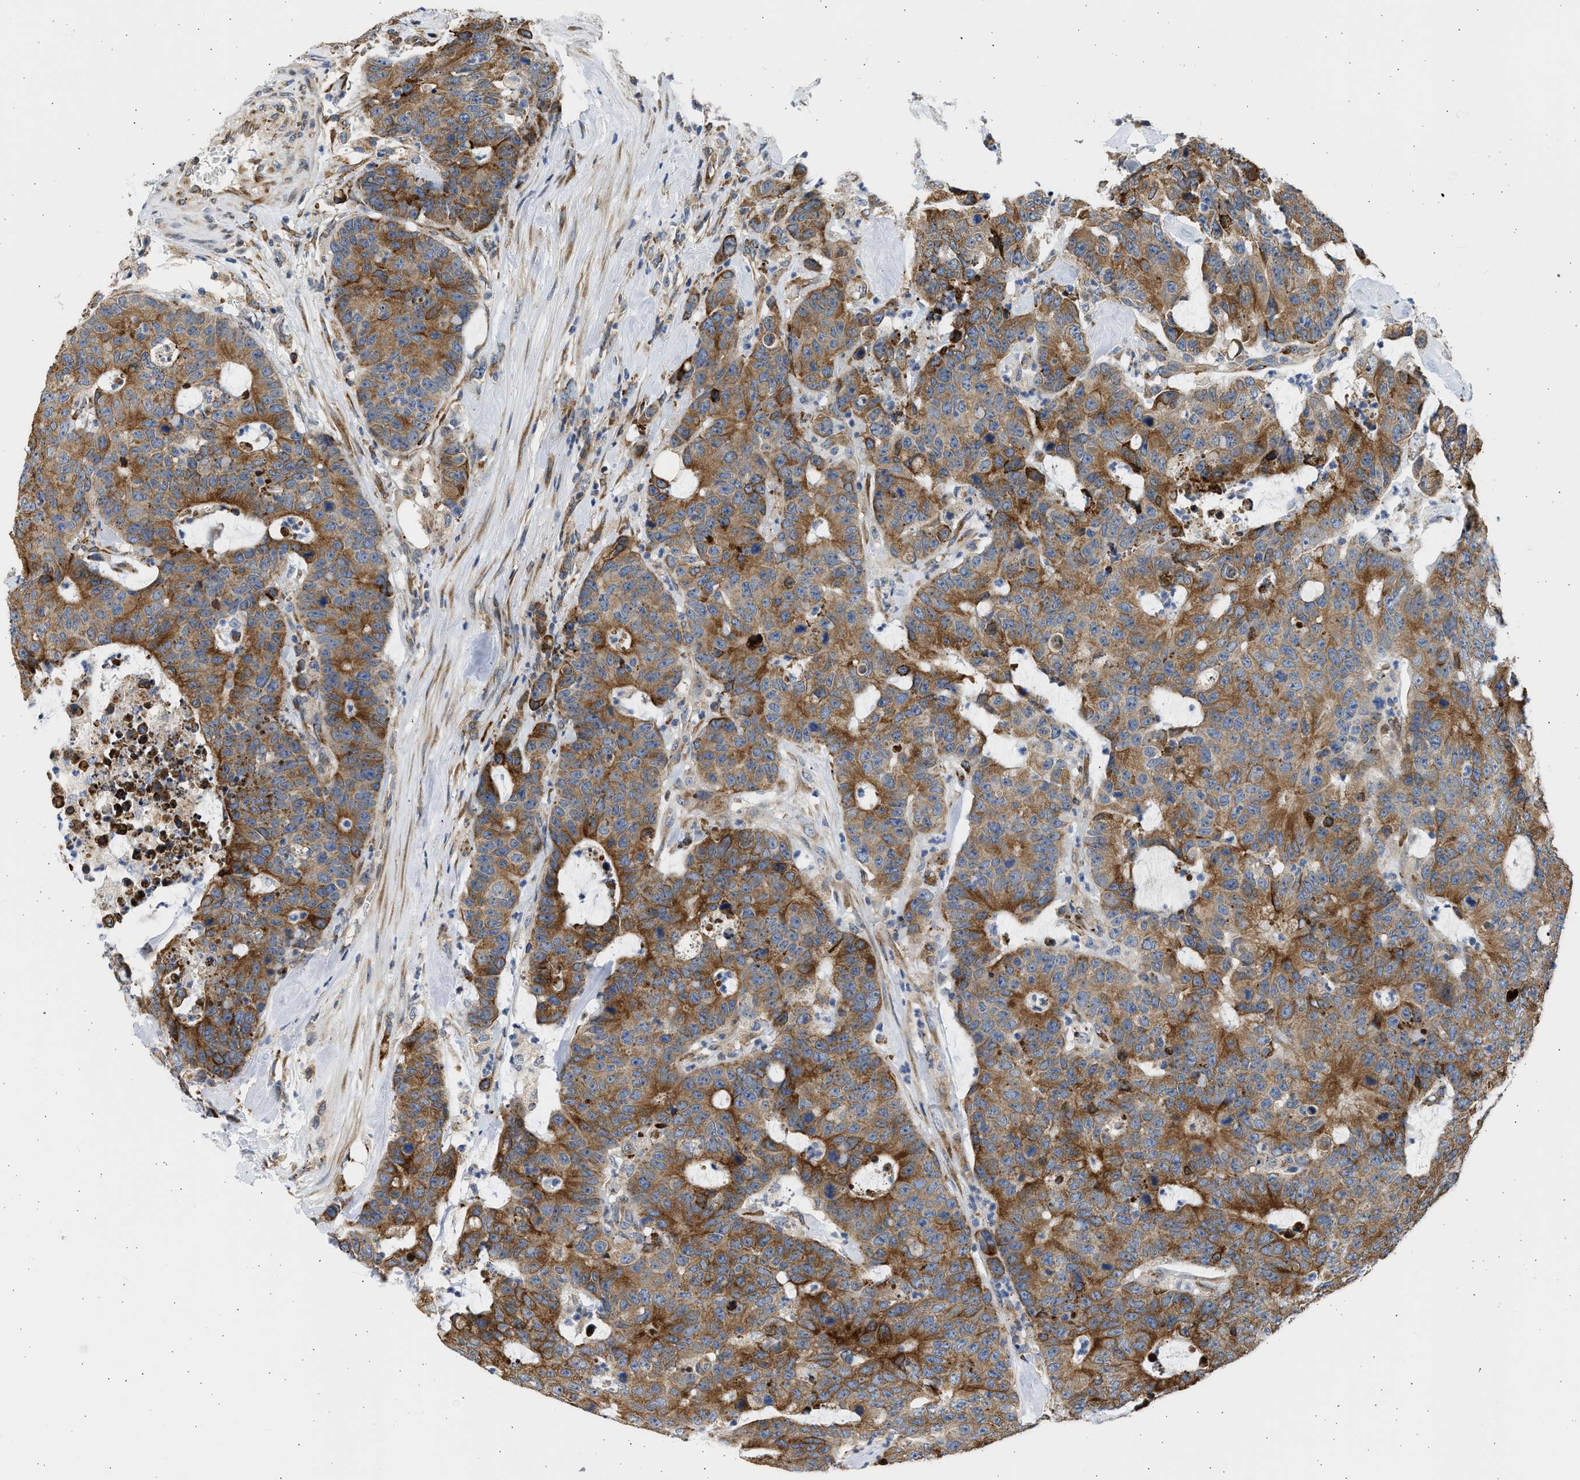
{"staining": {"intensity": "strong", "quantity": ">75%", "location": "cytoplasmic/membranous"}, "tissue": "colorectal cancer", "cell_type": "Tumor cells", "image_type": "cancer", "snomed": [{"axis": "morphology", "description": "Adenocarcinoma, NOS"}, {"axis": "topography", "description": "Colon"}], "caption": "Immunohistochemistry of human colorectal cancer (adenocarcinoma) demonstrates high levels of strong cytoplasmic/membranous staining in about >75% of tumor cells. Ihc stains the protein of interest in brown and the nuclei are stained blue.", "gene": "PLD2", "patient": {"sex": "female", "age": 86}}